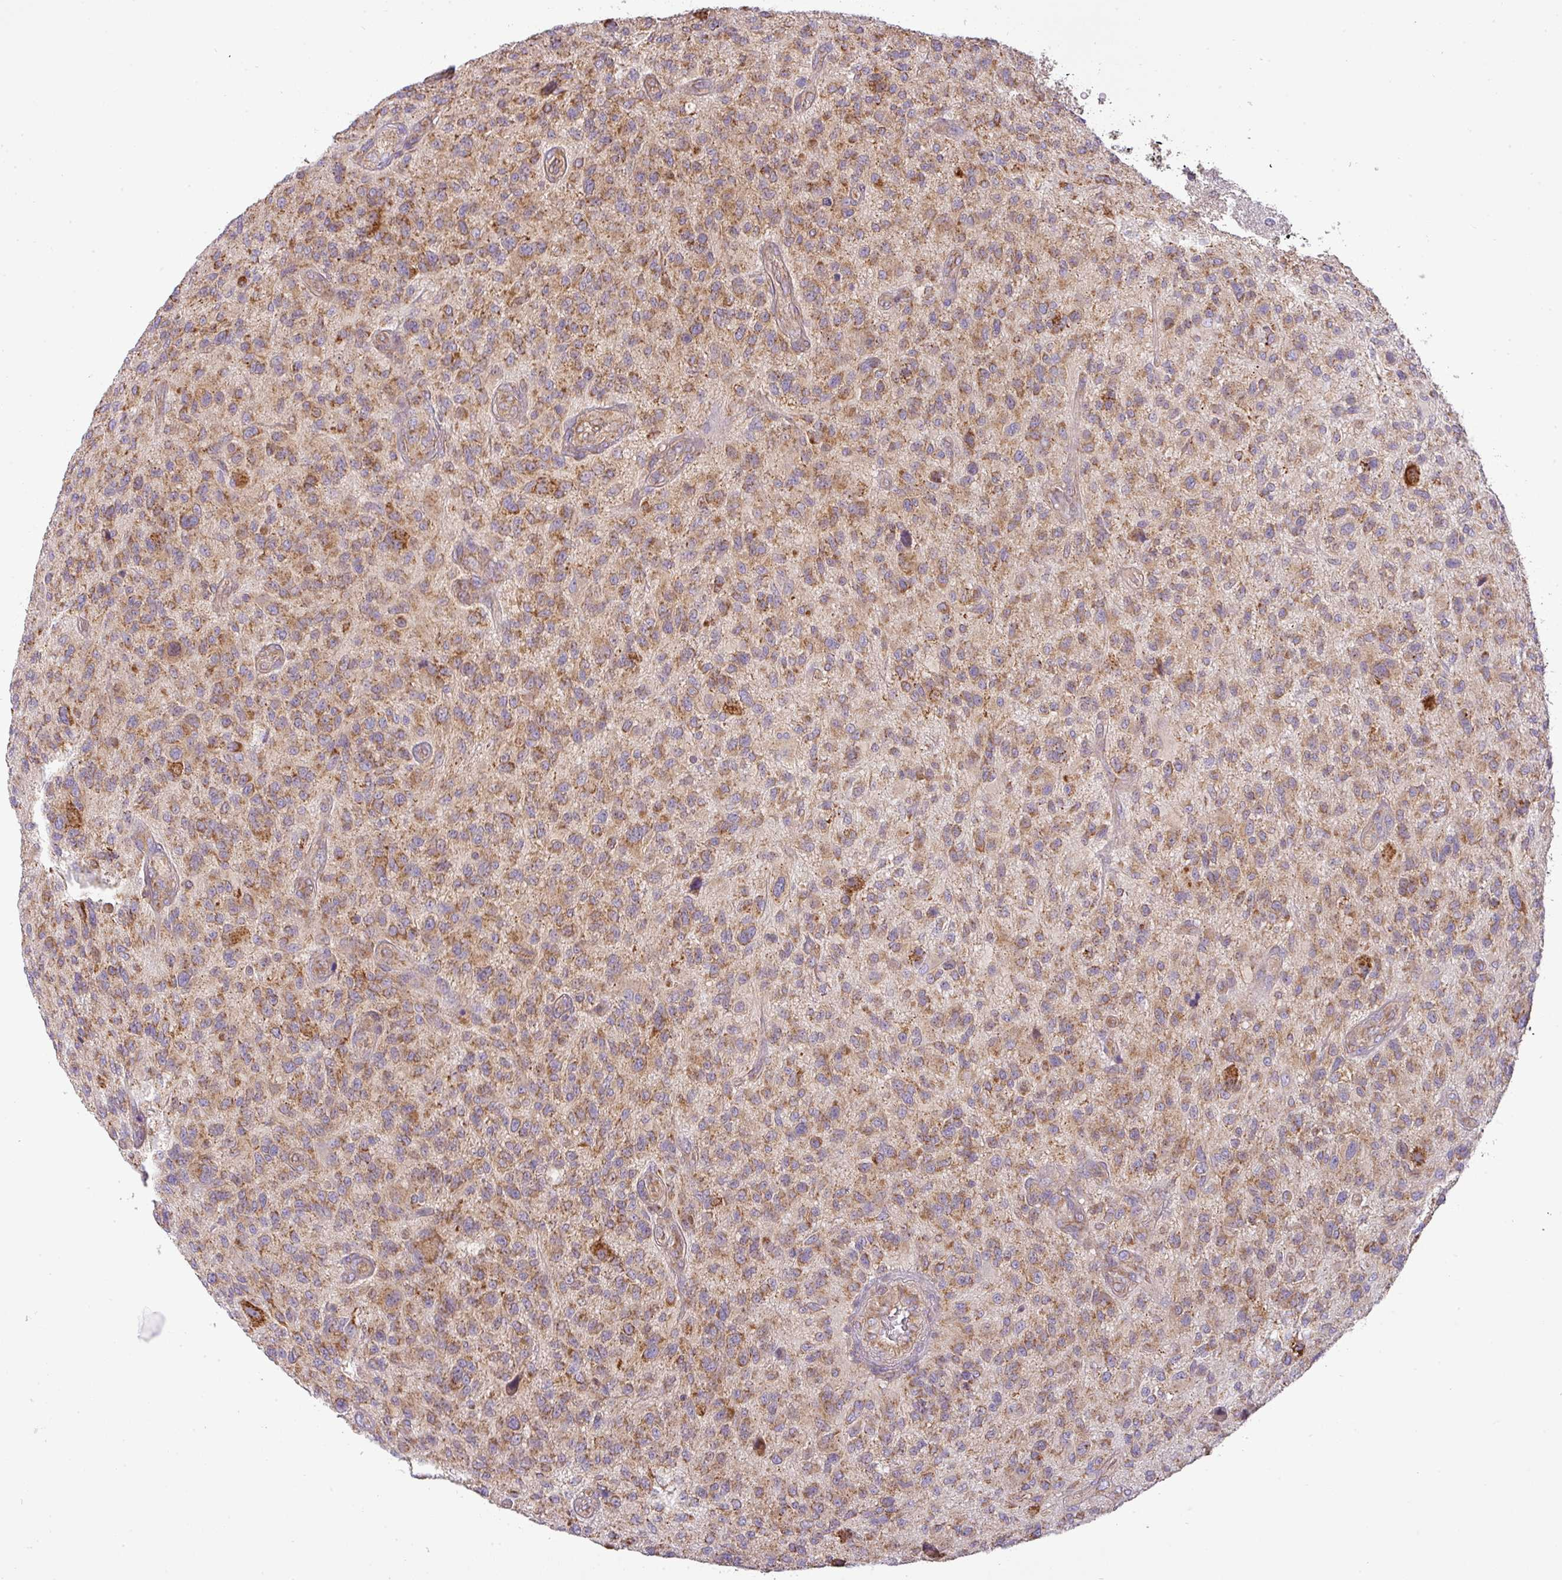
{"staining": {"intensity": "moderate", "quantity": ">75%", "location": "cytoplasmic/membranous"}, "tissue": "glioma", "cell_type": "Tumor cells", "image_type": "cancer", "snomed": [{"axis": "morphology", "description": "Glioma, malignant, High grade"}, {"axis": "topography", "description": "Brain"}], "caption": "A high-resolution micrograph shows immunohistochemistry staining of high-grade glioma (malignant), which shows moderate cytoplasmic/membranous positivity in approximately >75% of tumor cells.", "gene": "ZNF211", "patient": {"sex": "male", "age": 47}}